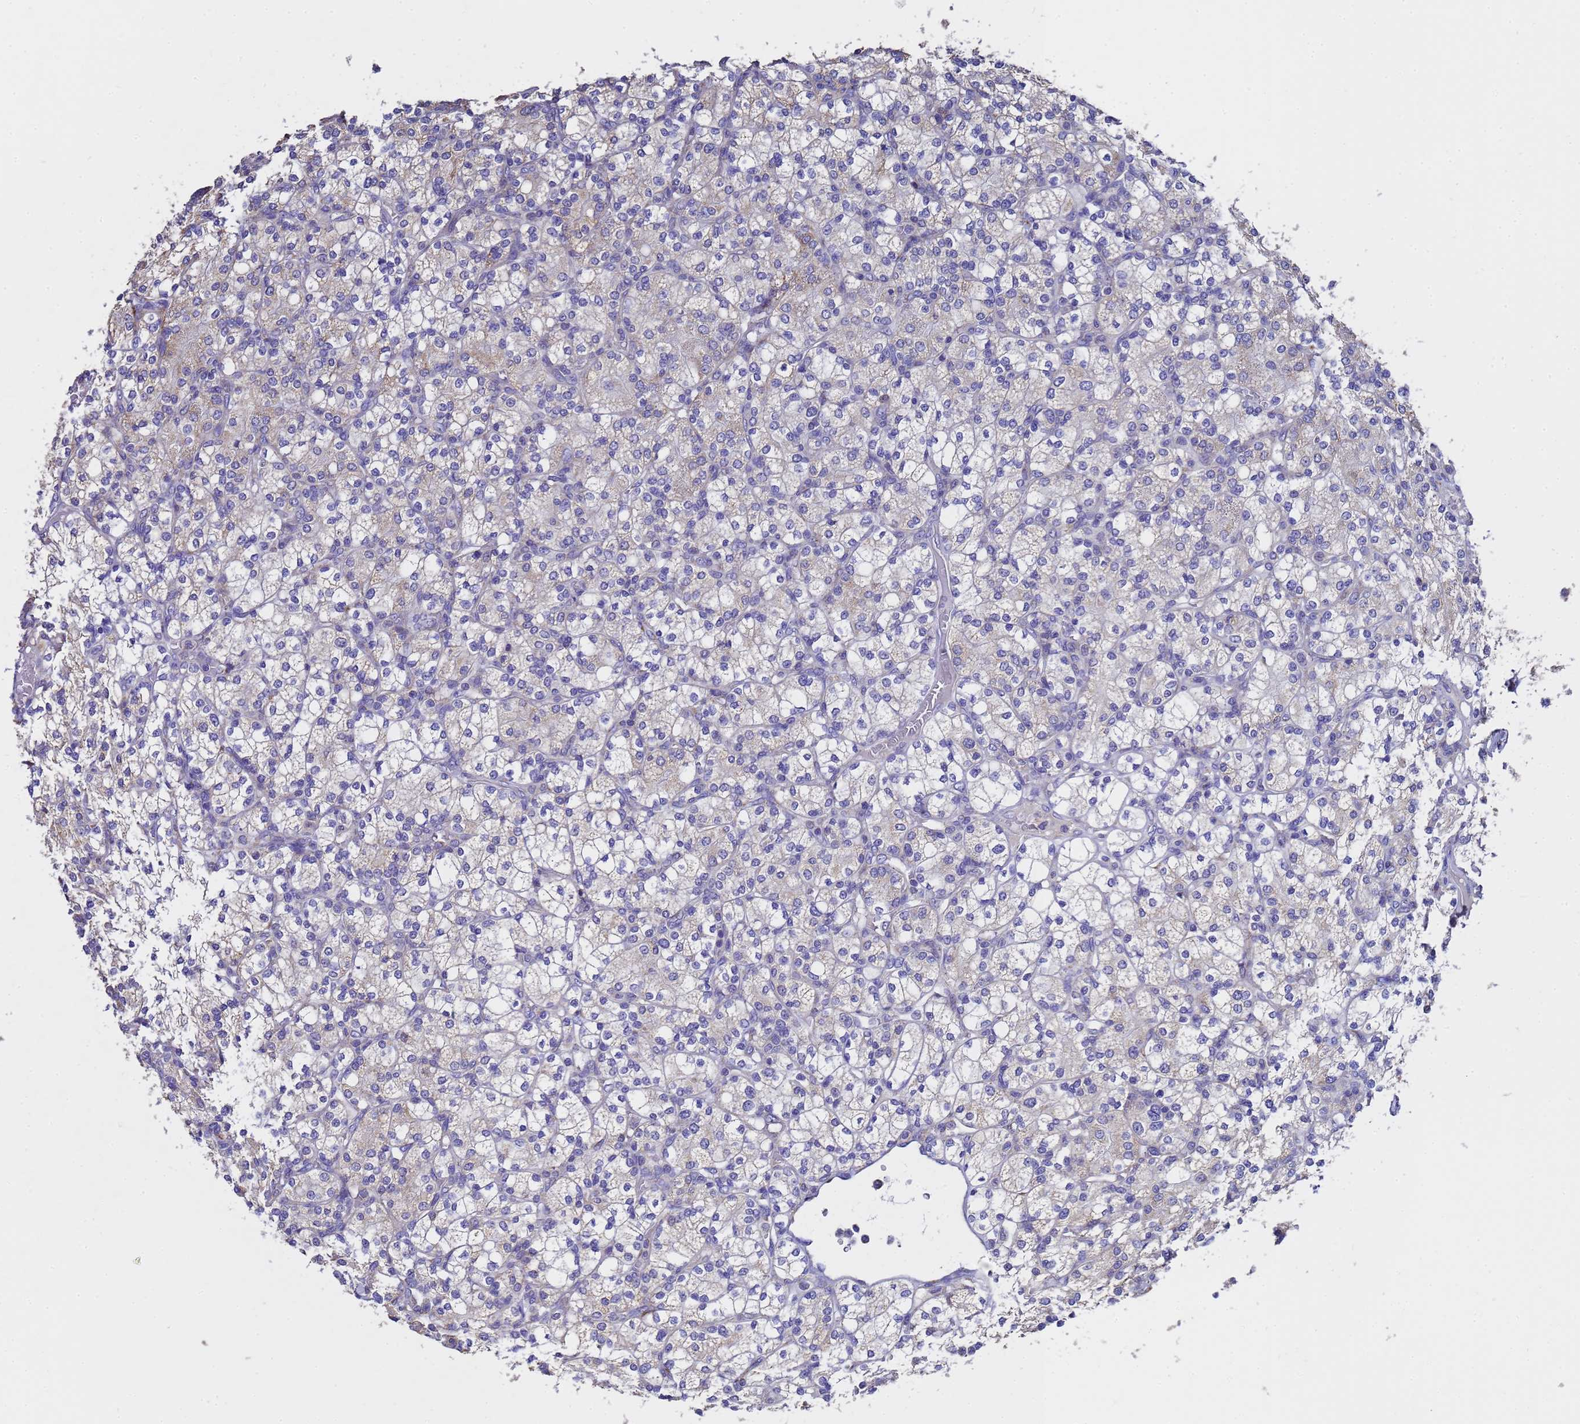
{"staining": {"intensity": "weak", "quantity": "<25%", "location": "cytoplasmic/membranous"}, "tissue": "renal cancer", "cell_type": "Tumor cells", "image_type": "cancer", "snomed": [{"axis": "morphology", "description": "Adenocarcinoma, NOS"}, {"axis": "topography", "description": "Kidney"}], "caption": "A high-resolution micrograph shows immunohistochemistry (IHC) staining of renal cancer (adenocarcinoma), which displays no significant positivity in tumor cells.", "gene": "MRPS12", "patient": {"sex": "male", "age": 77}}